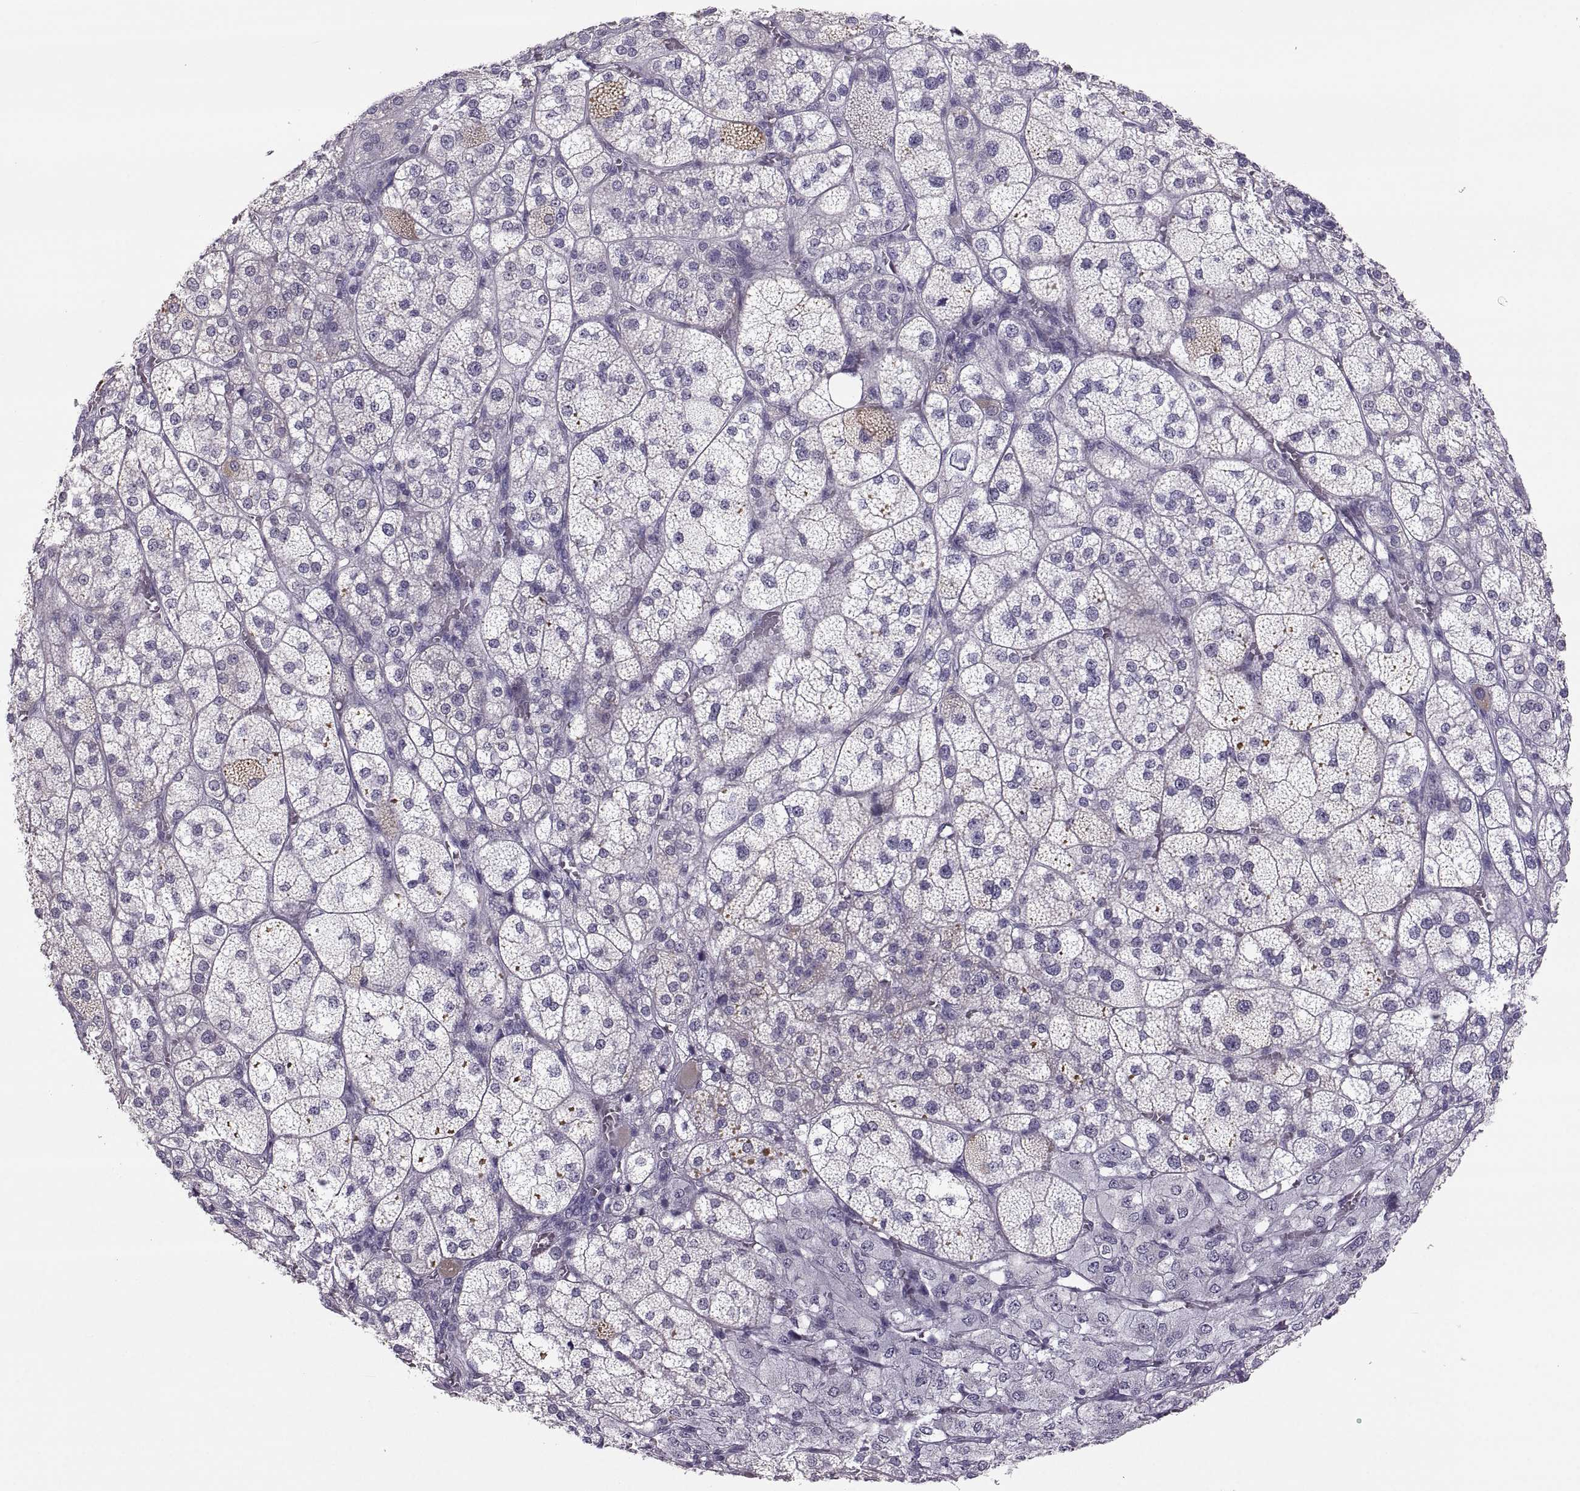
{"staining": {"intensity": "negative", "quantity": "none", "location": "none"}, "tissue": "adrenal gland", "cell_type": "Glandular cells", "image_type": "normal", "snomed": [{"axis": "morphology", "description": "Normal tissue, NOS"}, {"axis": "topography", "description": "Adrenal gland"}], "caption": "Immunohistochemistry (IHC) of benign human adrenal gland reveals no expression in glandular cells.", "gene": "IGSF1", "patient": {"sex": "female", "age": 60}}